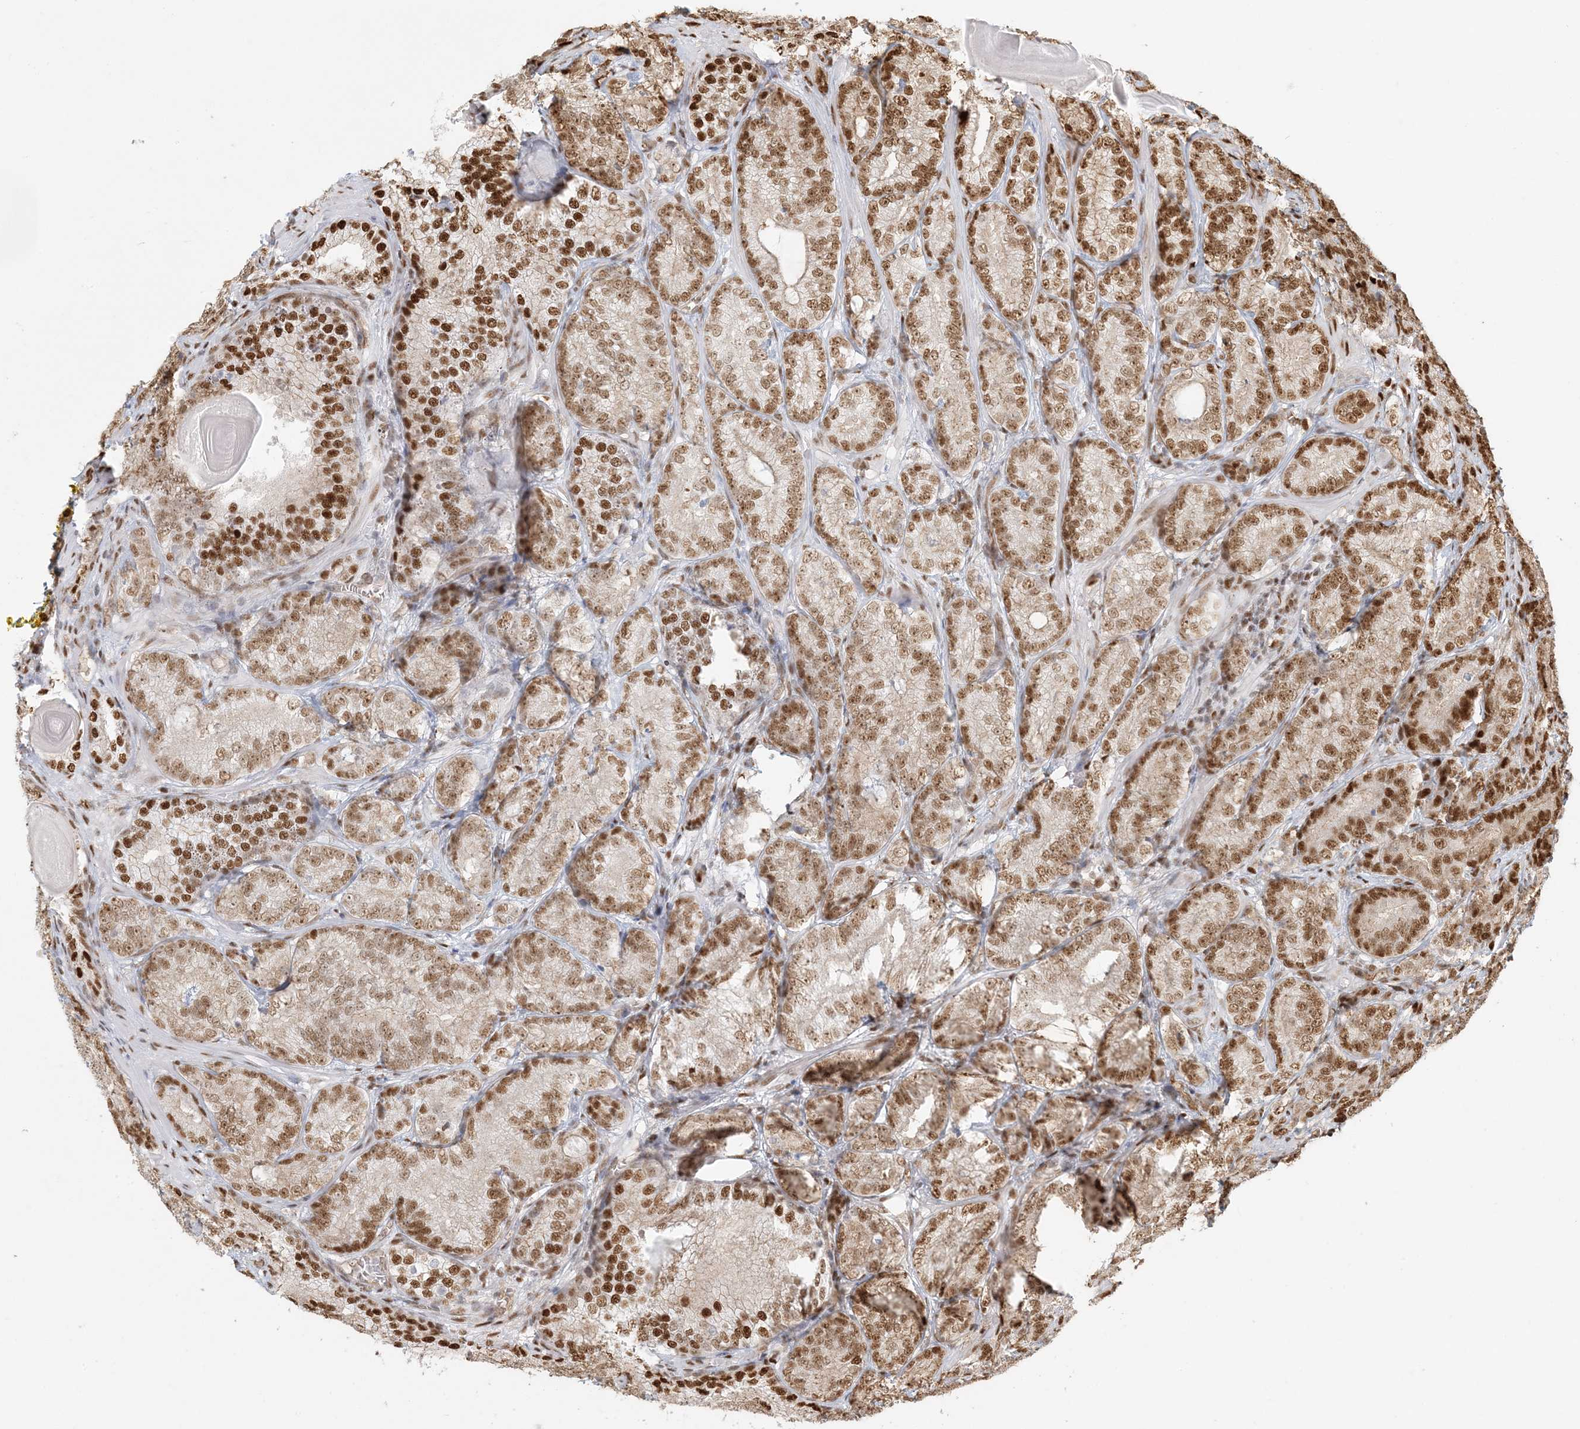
{"staining": {"intensity": "moderate", "quantity": ">75%", "location": "nuclear"}, "tissue": "prostate cancer", "cell_type": "Tumor cells", "image_type": "cancer", "snomed": [{"axis": "morphology", "description": "Adenocarcinoma, High grade"}, {"axis": "topography", "description": "Prostate"}], "caption": "High-magnification brightfield microscopy of prostate high-grade adenocarcinoma stained with DAB (3,3'-diaminobenzidine) (brown) and counterstained with hematoxylin (blue). tumor cells exhibit moderate nuclear staining is seen in approximately>75% of cells.", "gene": "CKS2", "patient": {"sex": "male", "age": 66}}